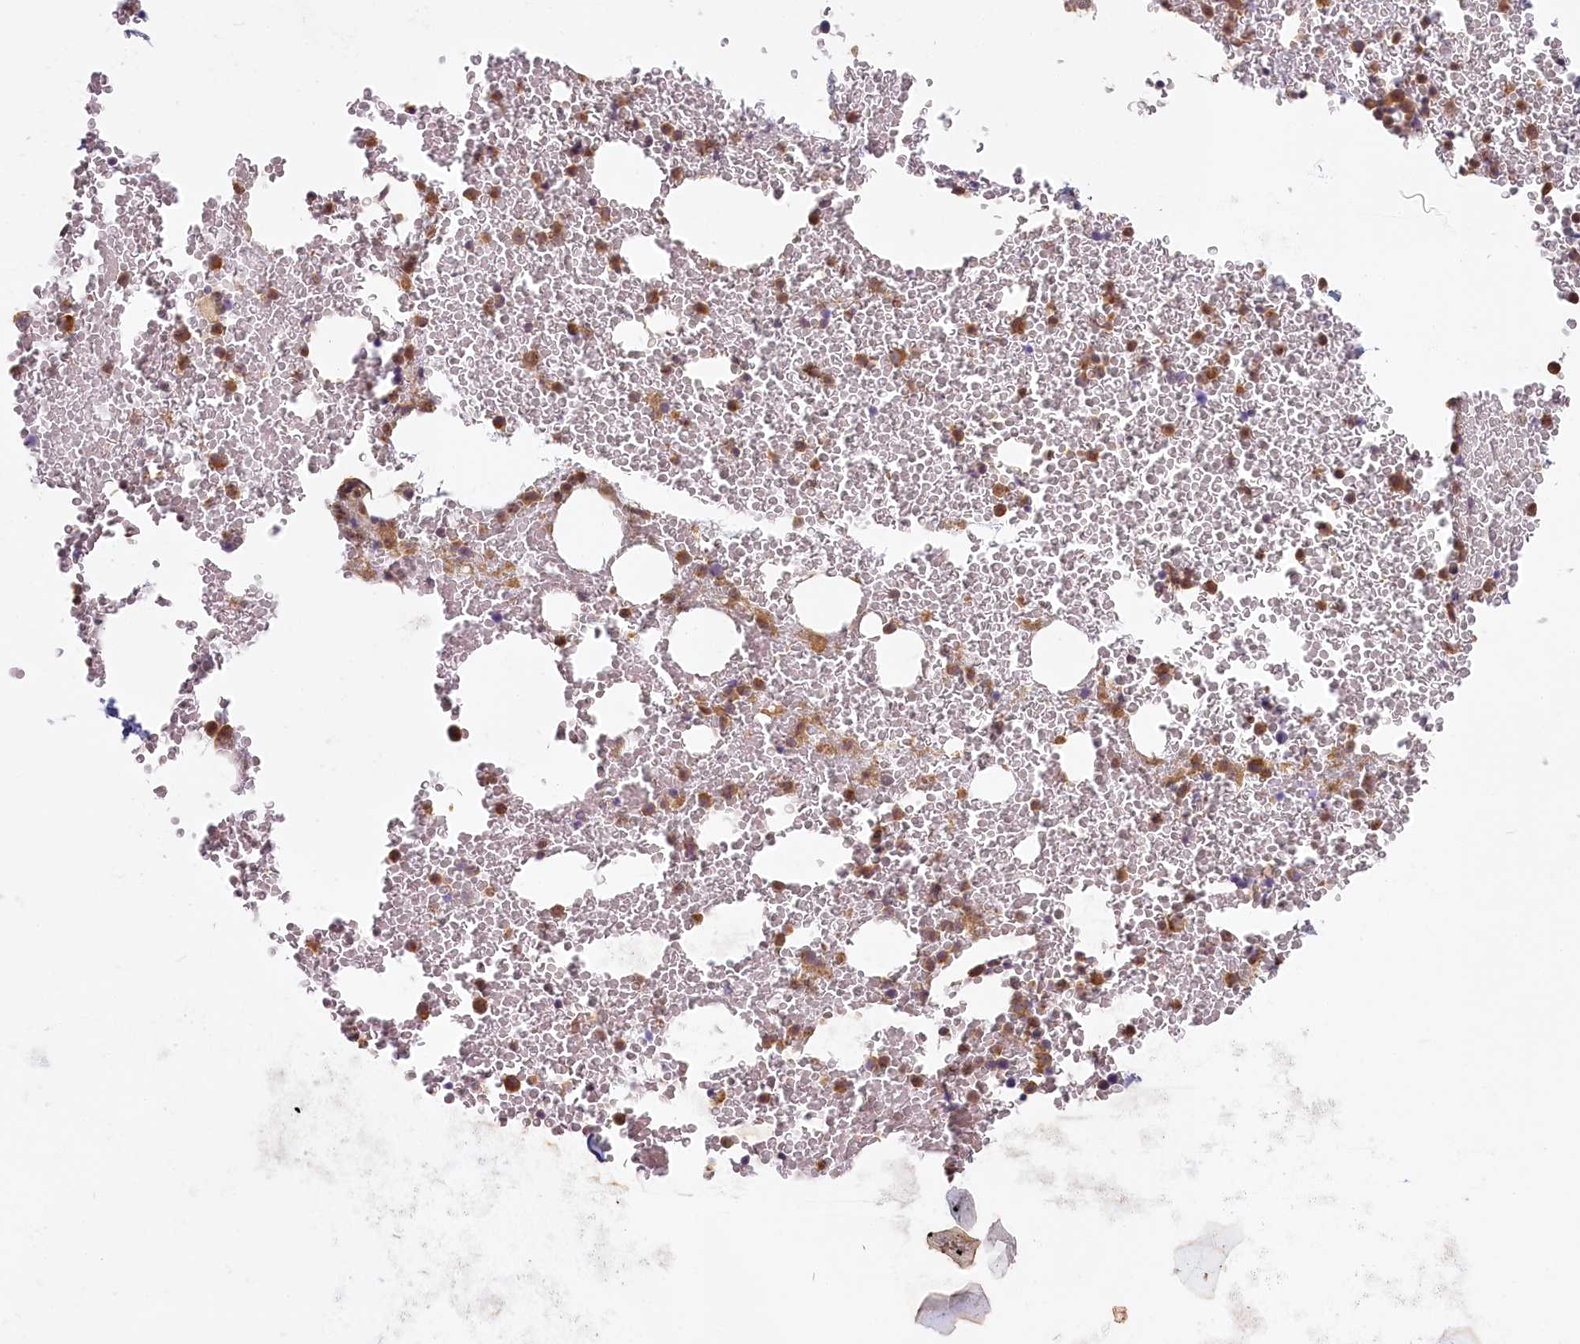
{"staining": {"intensity": "moderate", "quantity": "25%-75%", "location": "cytoplasmic/membranous"}, "tissue": "bone marrow", "cell_type": "Hematopoietic cells", "image_type": "normal", "snomed": [{"axis": "morphology", "description": "Normal tissue, NOS"}, {"axis": "morphology", "description": "Inflammation, NOS"}, {"axis": "topography", "description": "Bone marrow"}], "caption": "The histopathology image displays immunohistochemical staining of normal bone marrow. There is moderate cytoplasmic/membranous staining is identified in approximately 25%-75% of hematopoietic cells.", "gene": "C19orf44", "patient": {"sex": "female", "age": 78}}